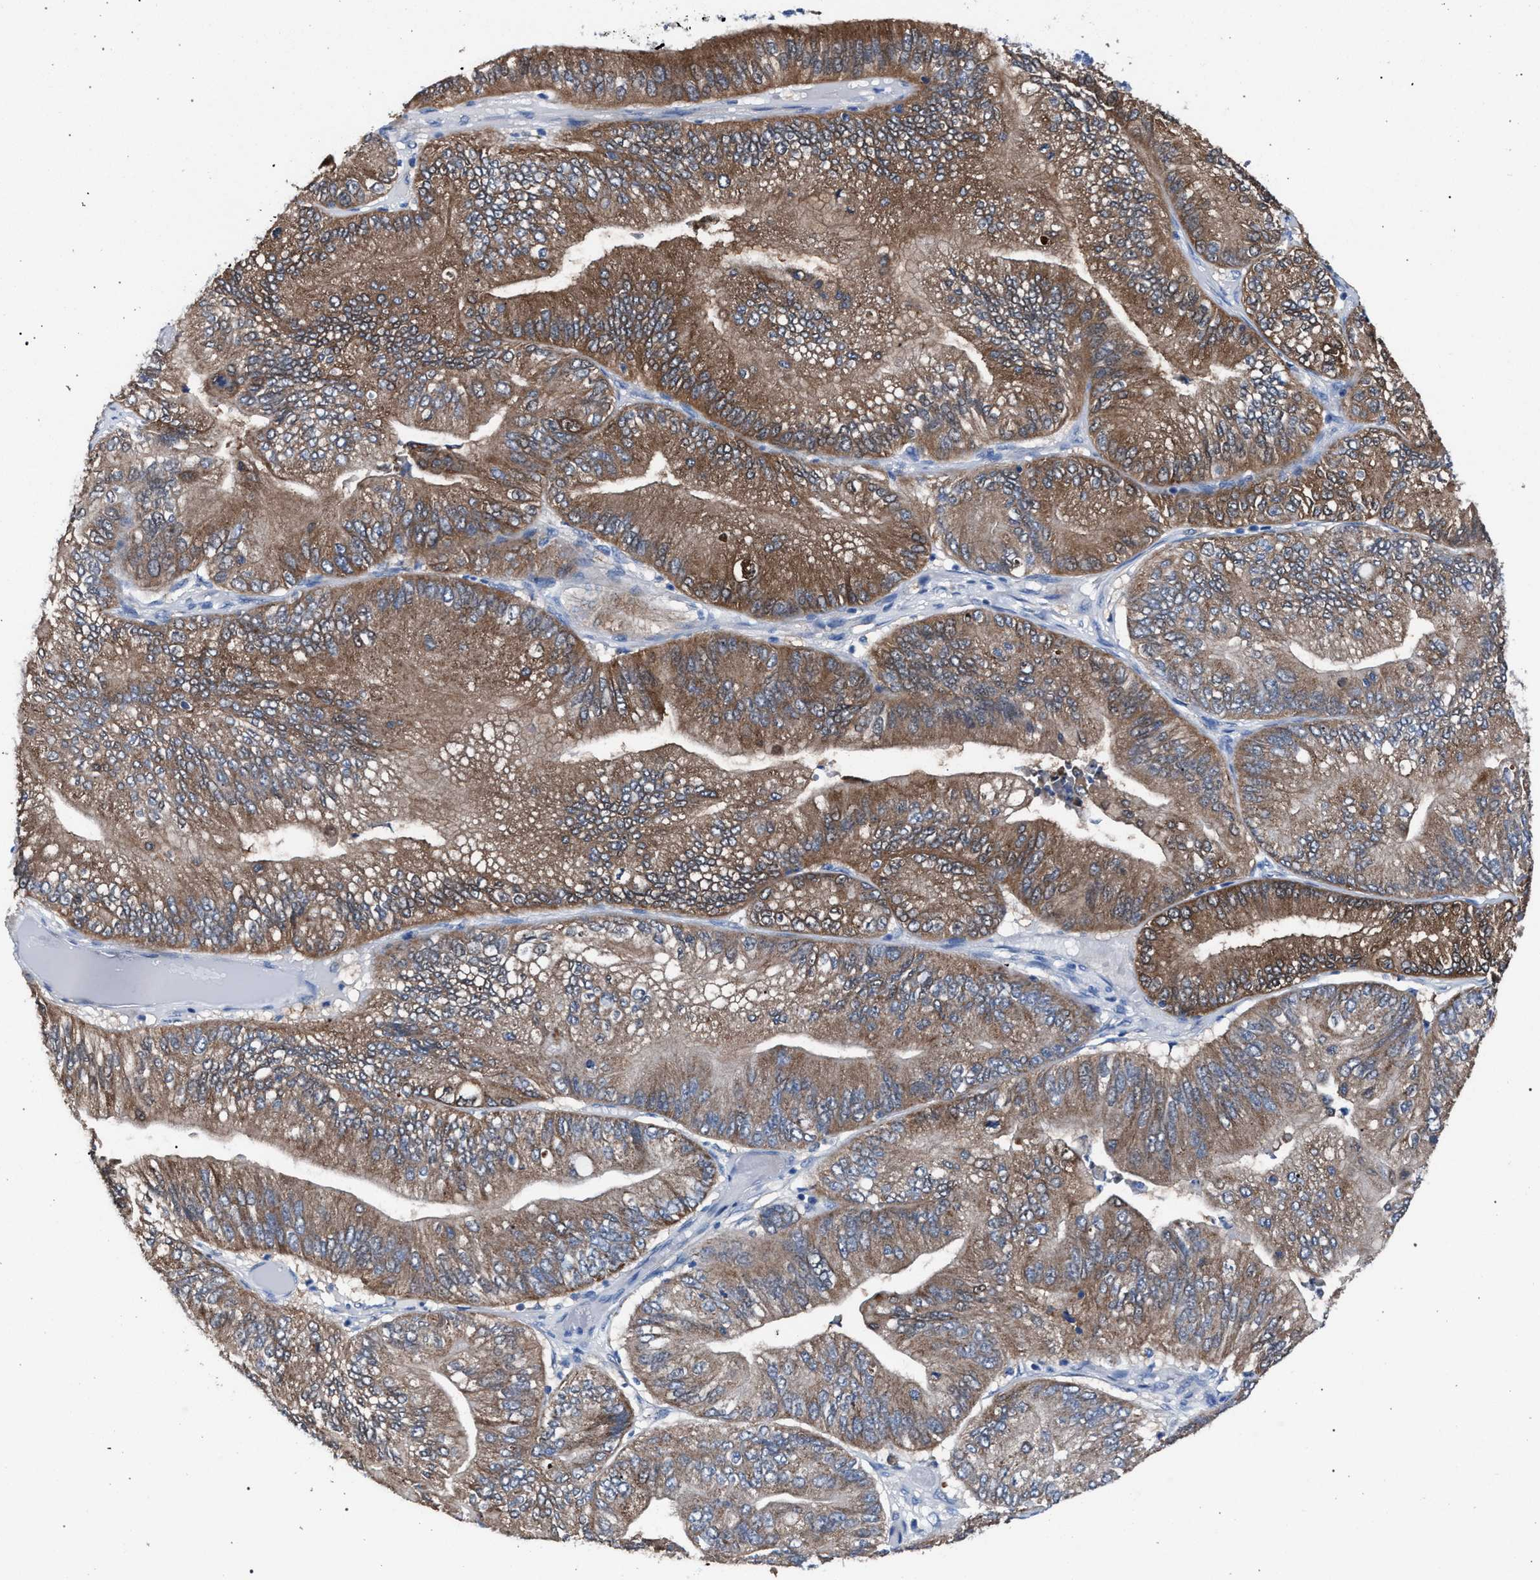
{"staining": {"intensity": "moderate", "quantity": ">75%", "location": "cytoplasmic/membranous"}, "tissue": "ovarian cancer", "cell_type": "Tumor cells", "image_type": "cancer", "snomed": [{"axis": "morphology", "description": "Cystadenocarcinoma, mucinous, NOS"}, {"axis": "topography", "description": "Ovary"}], "caption": "High-power microscopy captured an immunohistochemistry micrograph of ovarian mucinous cystadenocarcinoma, revealing moderate cytoplasmic/membranous positivity in about >75% of tumor cells.", "gene": "CRYZ", "patient": {"sex": "female", "age": 61}}